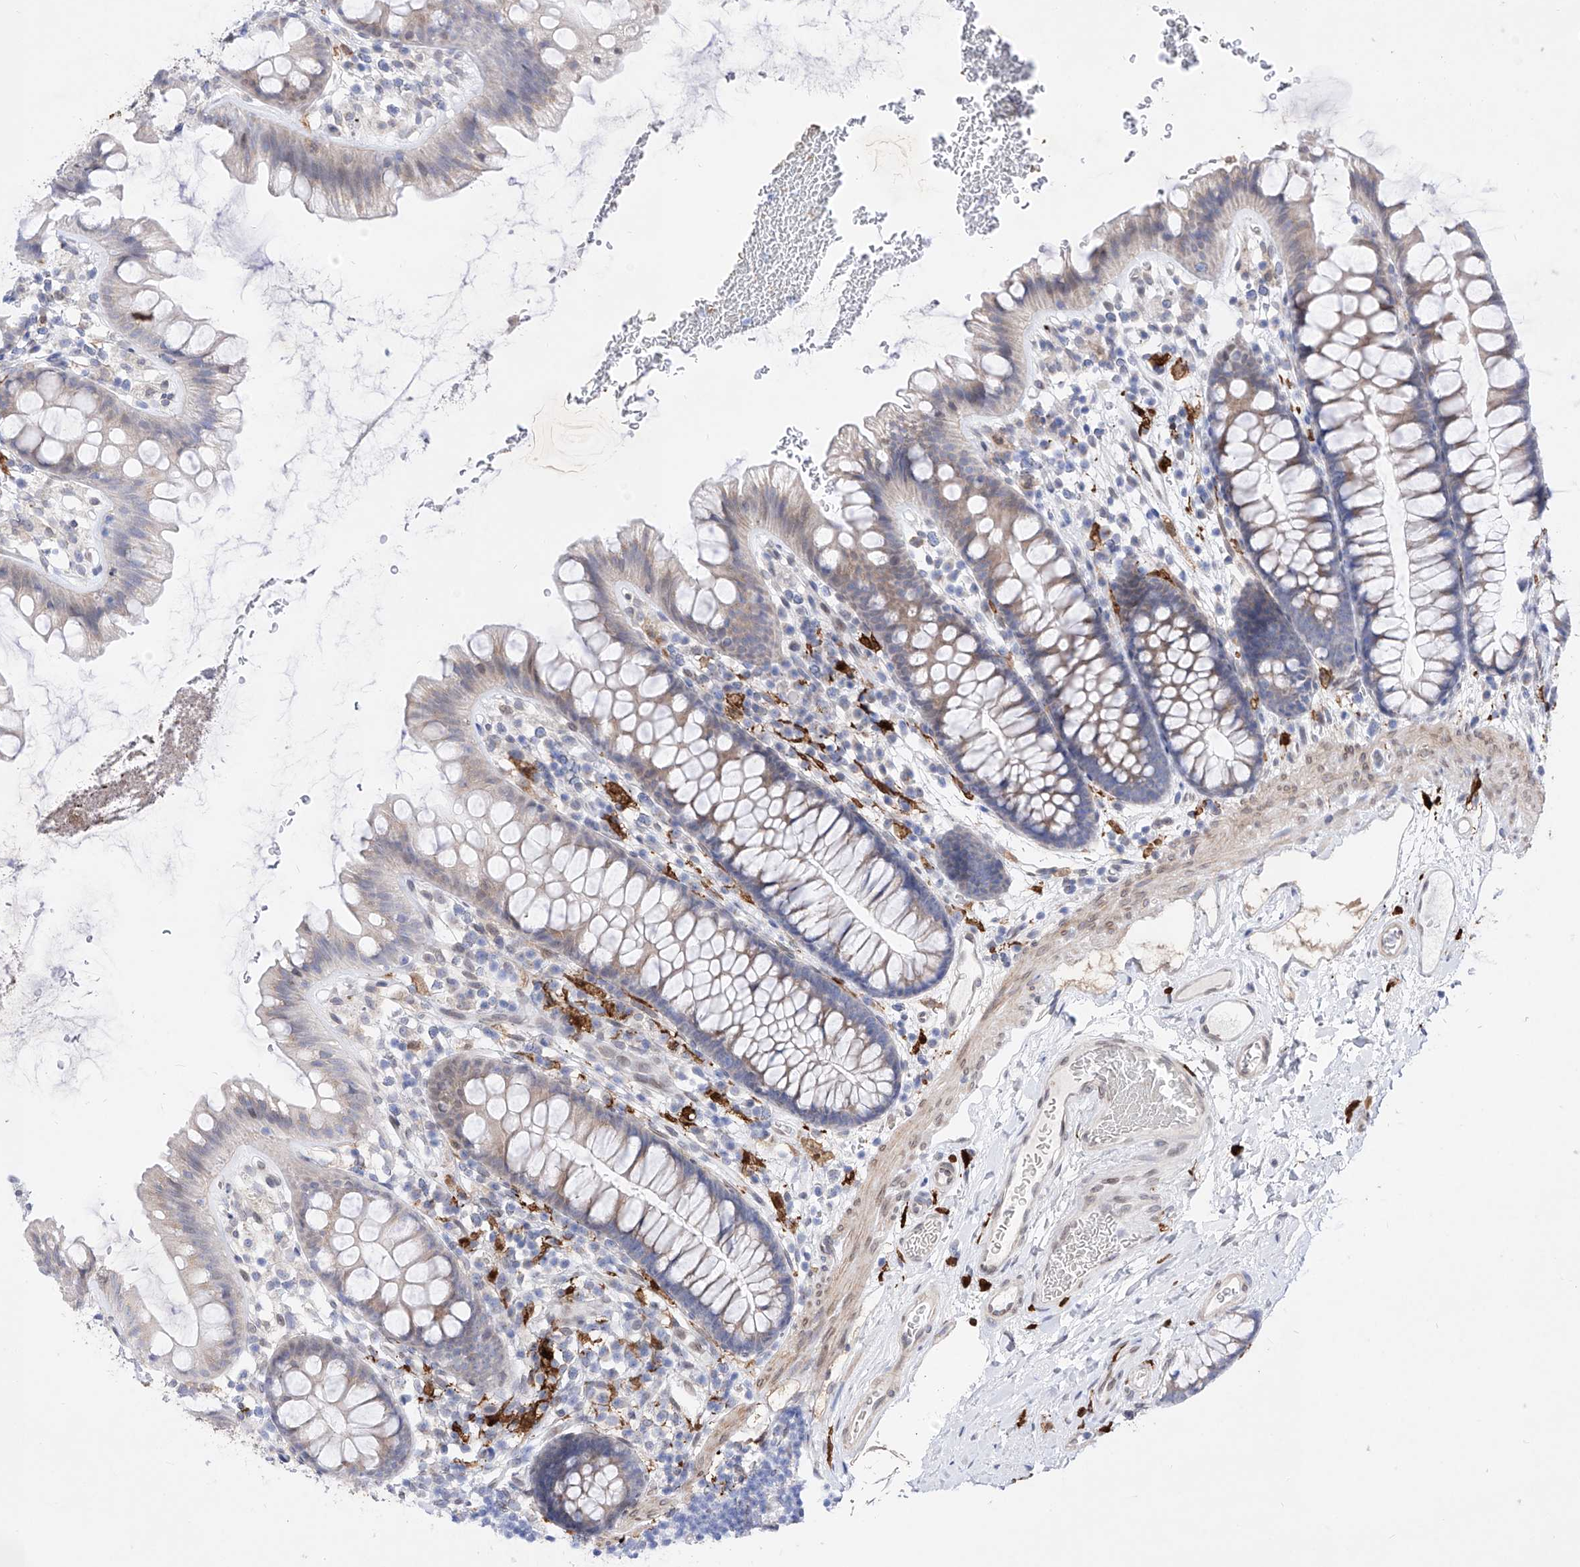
{"staining": {"intensity": "weak", "quantity": ">75%", "location": "cytoplasmic/membranous,nuclear"}, "tissue": "colon", "cell_type": "Endothelial cells", "image_type": "normal", "snomed": [{"axis": "morphology", "description": "Normal tissue, NOS"}, {"axis": "topography", "description": "Colon"}], "caption": "IHC of unremarkable colon exhibits low levels of weak cytoplasmic/membranous,nuclear positivity in approximately >75% of endothelial cells. (DAB (3,3'-diaminobenzidine) = brown stain, brightfield microscopy at high magnification).", "gene": "LCLAT1", "patient": {"sex": "female", "age": 62}}